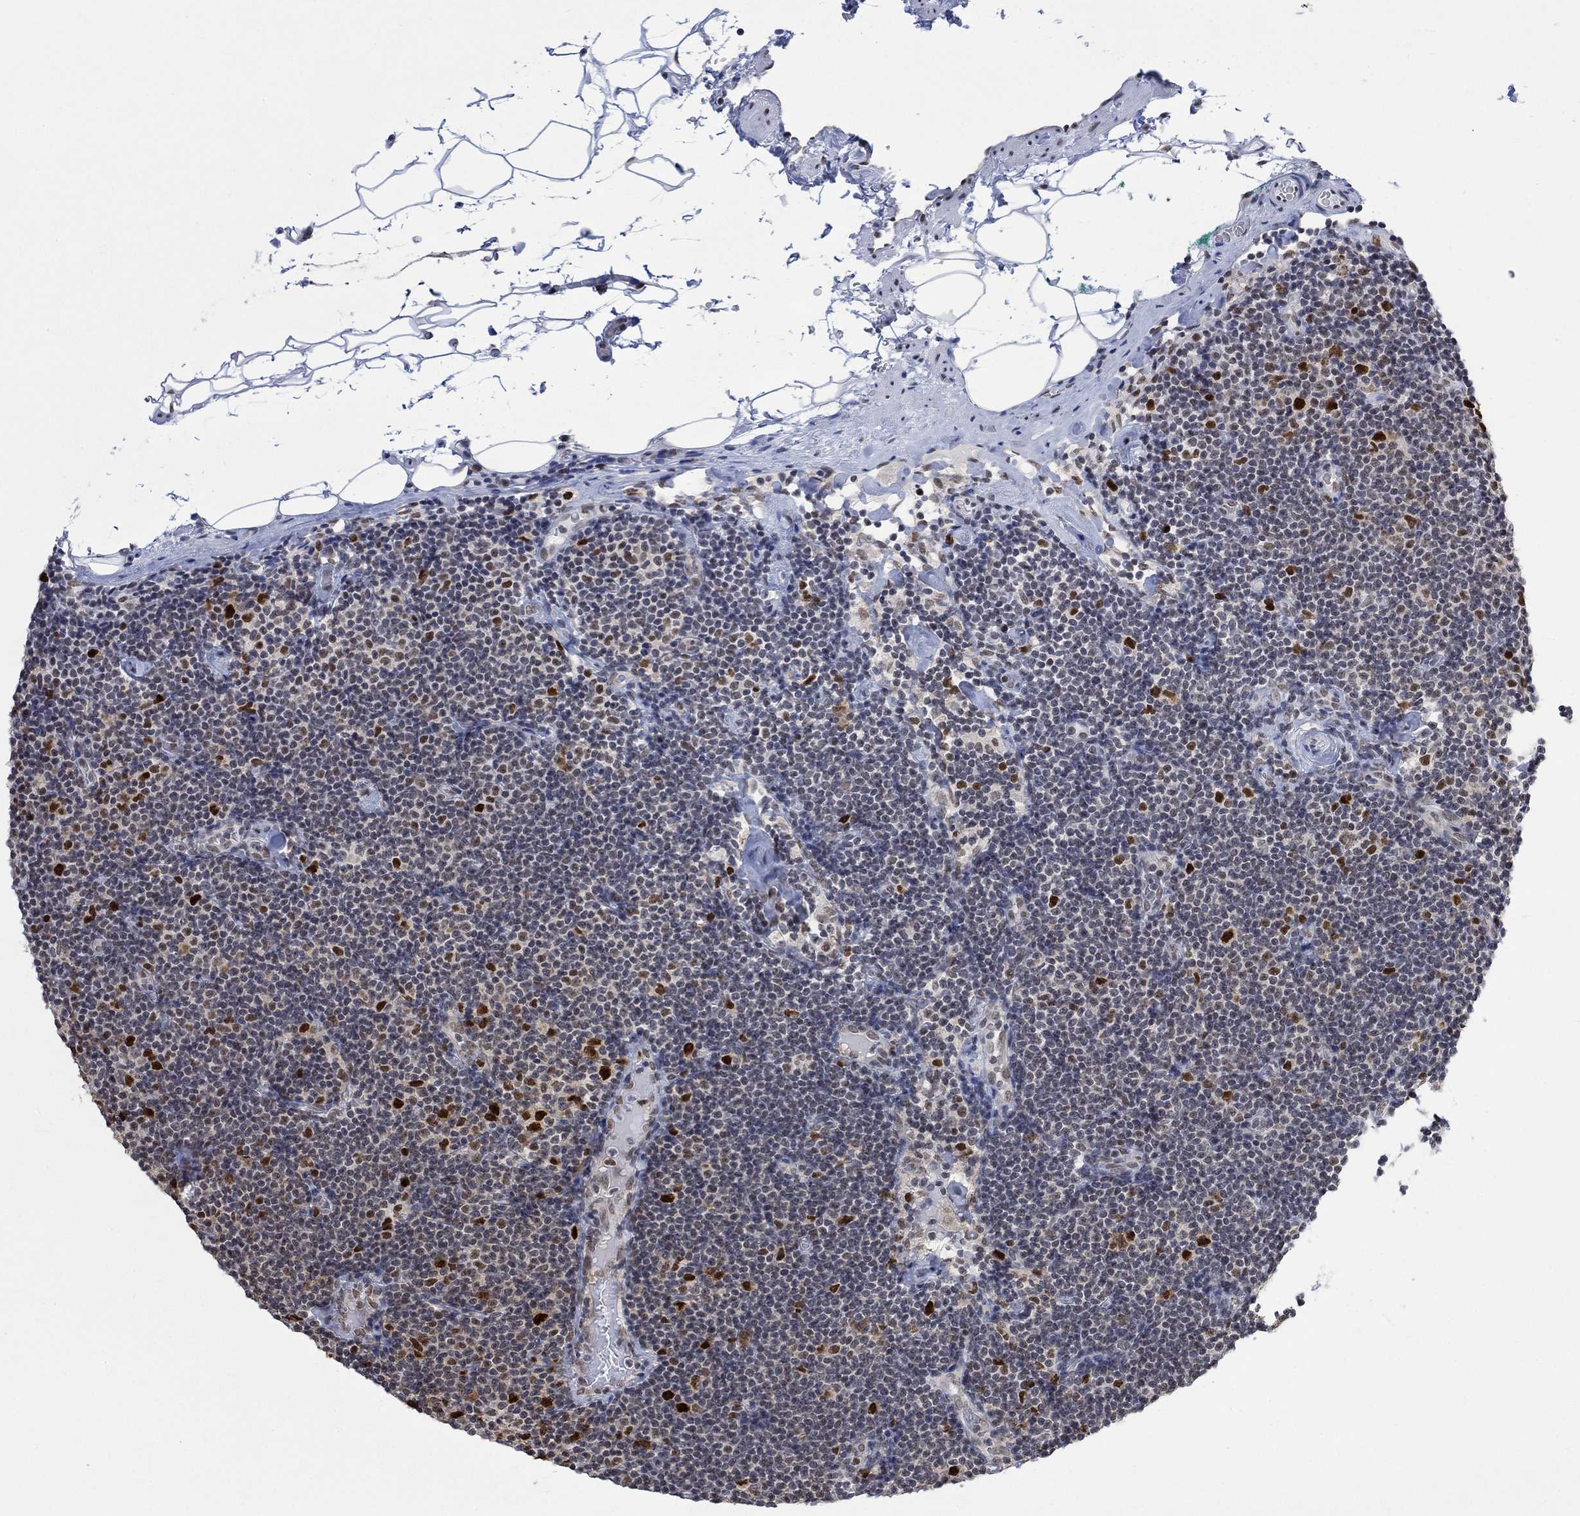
{"staining": {"intensity": "strong", "quantity": "<25%", "location": "nuclear"}, "tissue": "lymphoma", "cell_type": "Tumor cells", "image_type": "cancer", "snomed": [{"axis": "morphology", "description": "Malignant lymphoma, non-Hodgkin's type, Low grade"}, {"axis": "topography", "description": "Lymph node"}], "caption": "Immunohistochemical staining of low-grade malignant lymphoma, non-Hodgkin's type exhibits medium levels of strong nuclear staining in about <25% of tumor cells. Using DAB (3,3'-diaminobenzidine) (brown) and hematoxylin (blue) stains, captured at high magnification using brightfield microscopy.", "gene": "RAD54L2", "patient": {"sex": "male", "age": 81}}